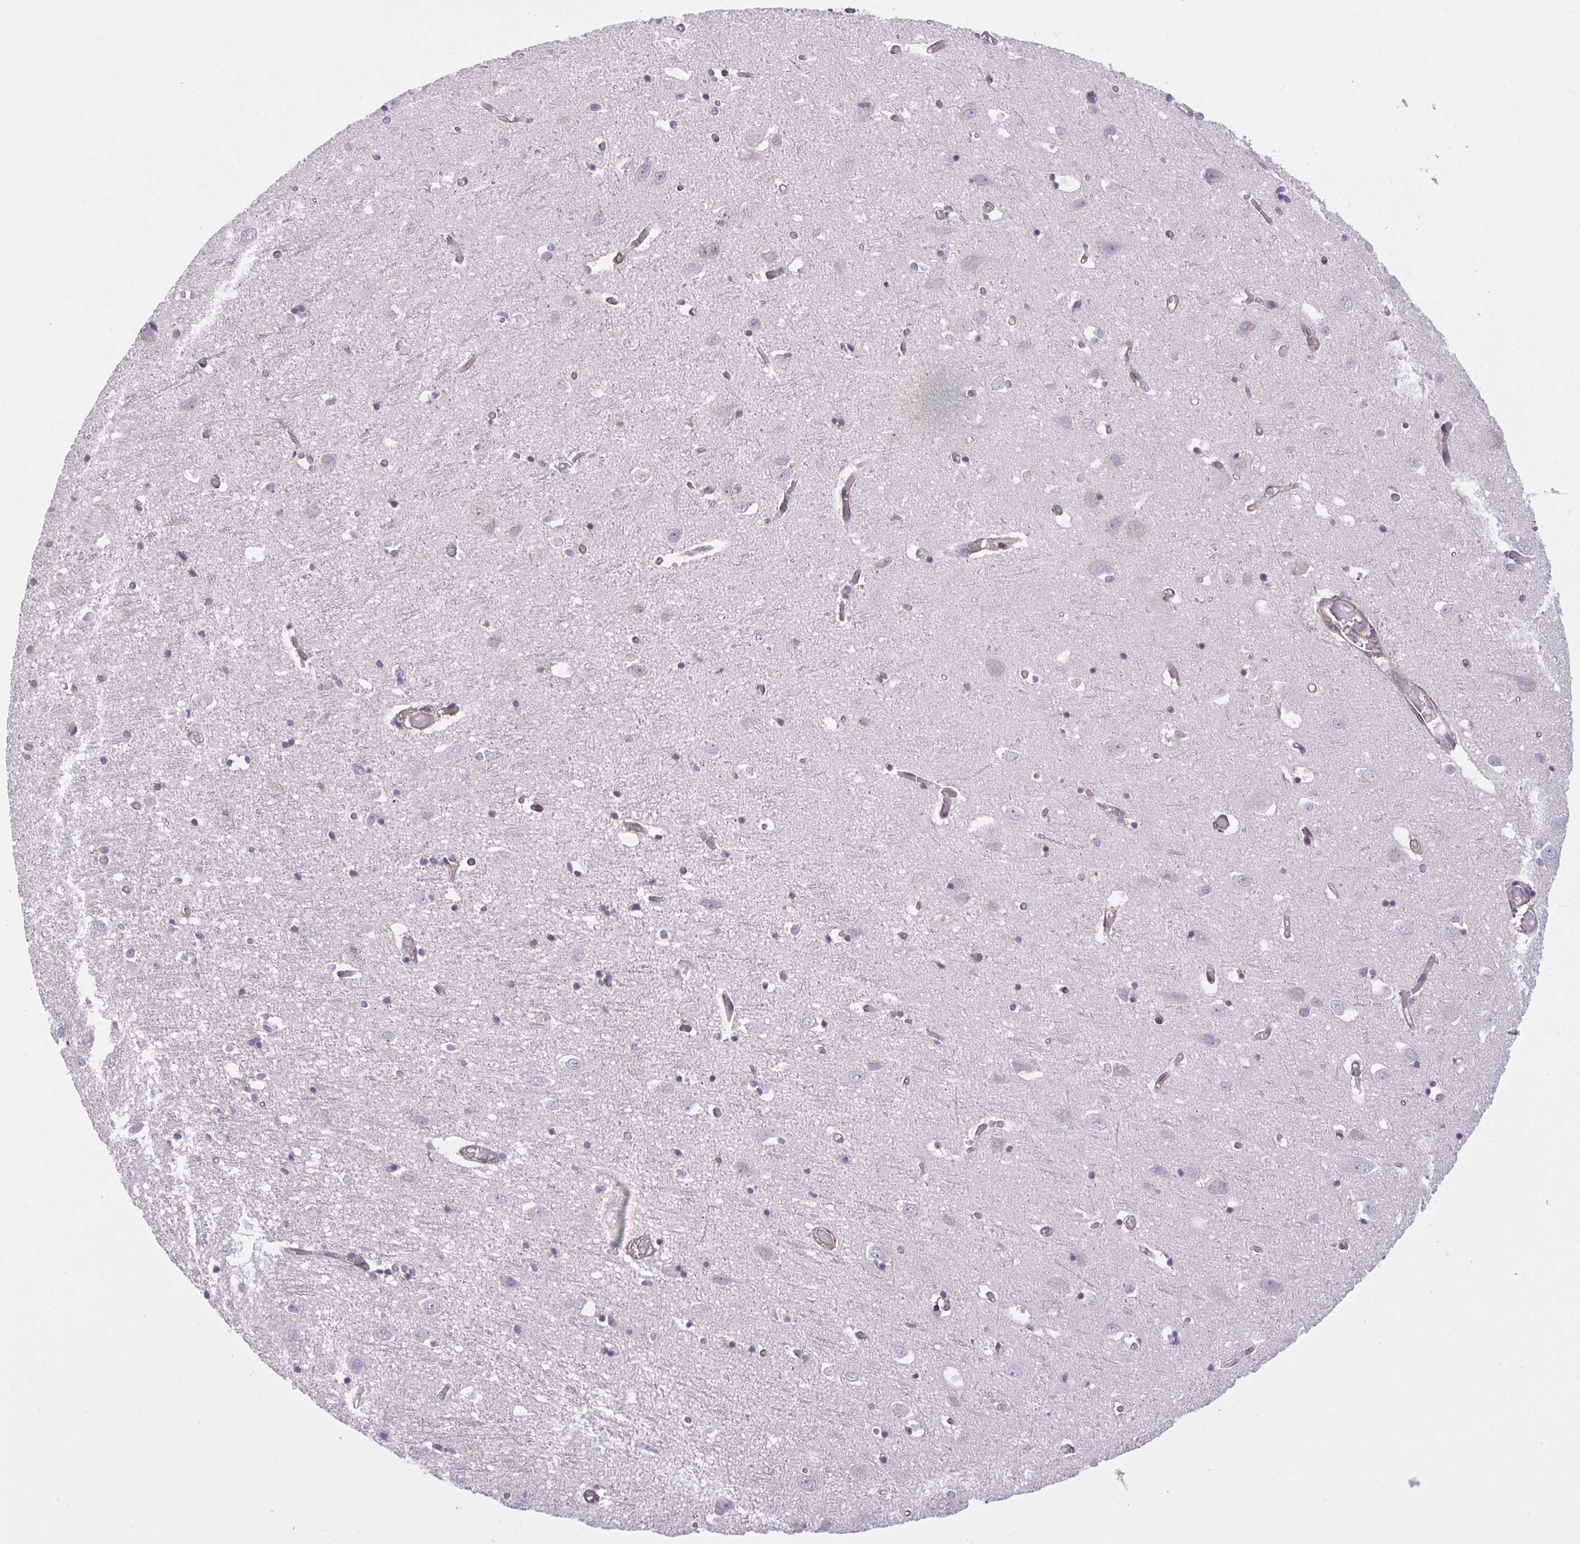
{"staining": {"intensity": "negative", "quantity": "none", "location": "none"}, "tissue": "cerebral cortex", "cell_type": "Endothelial cells", "image_type": "normal", "snomed": [{"axis": "morphology", "description": "Normal tissue, NOS"}, {"axis": "topography", "description": "Cerebral cortex"}], "caption": "High magnification brightfield microscopy of normal cerebral cortex stained with DAB (brown) and counterstained with hematoxylin (blue): endothelial cells show no significant staining. (Stains: DAB (3,3'-diaminobenzidine) immunohistochemistry with hematoxylin counter stain, Microscopy: brightfield microscopy at high magnification).", "gene": "RHOXF1", "patient": {"sex": "male", "age": 70}}